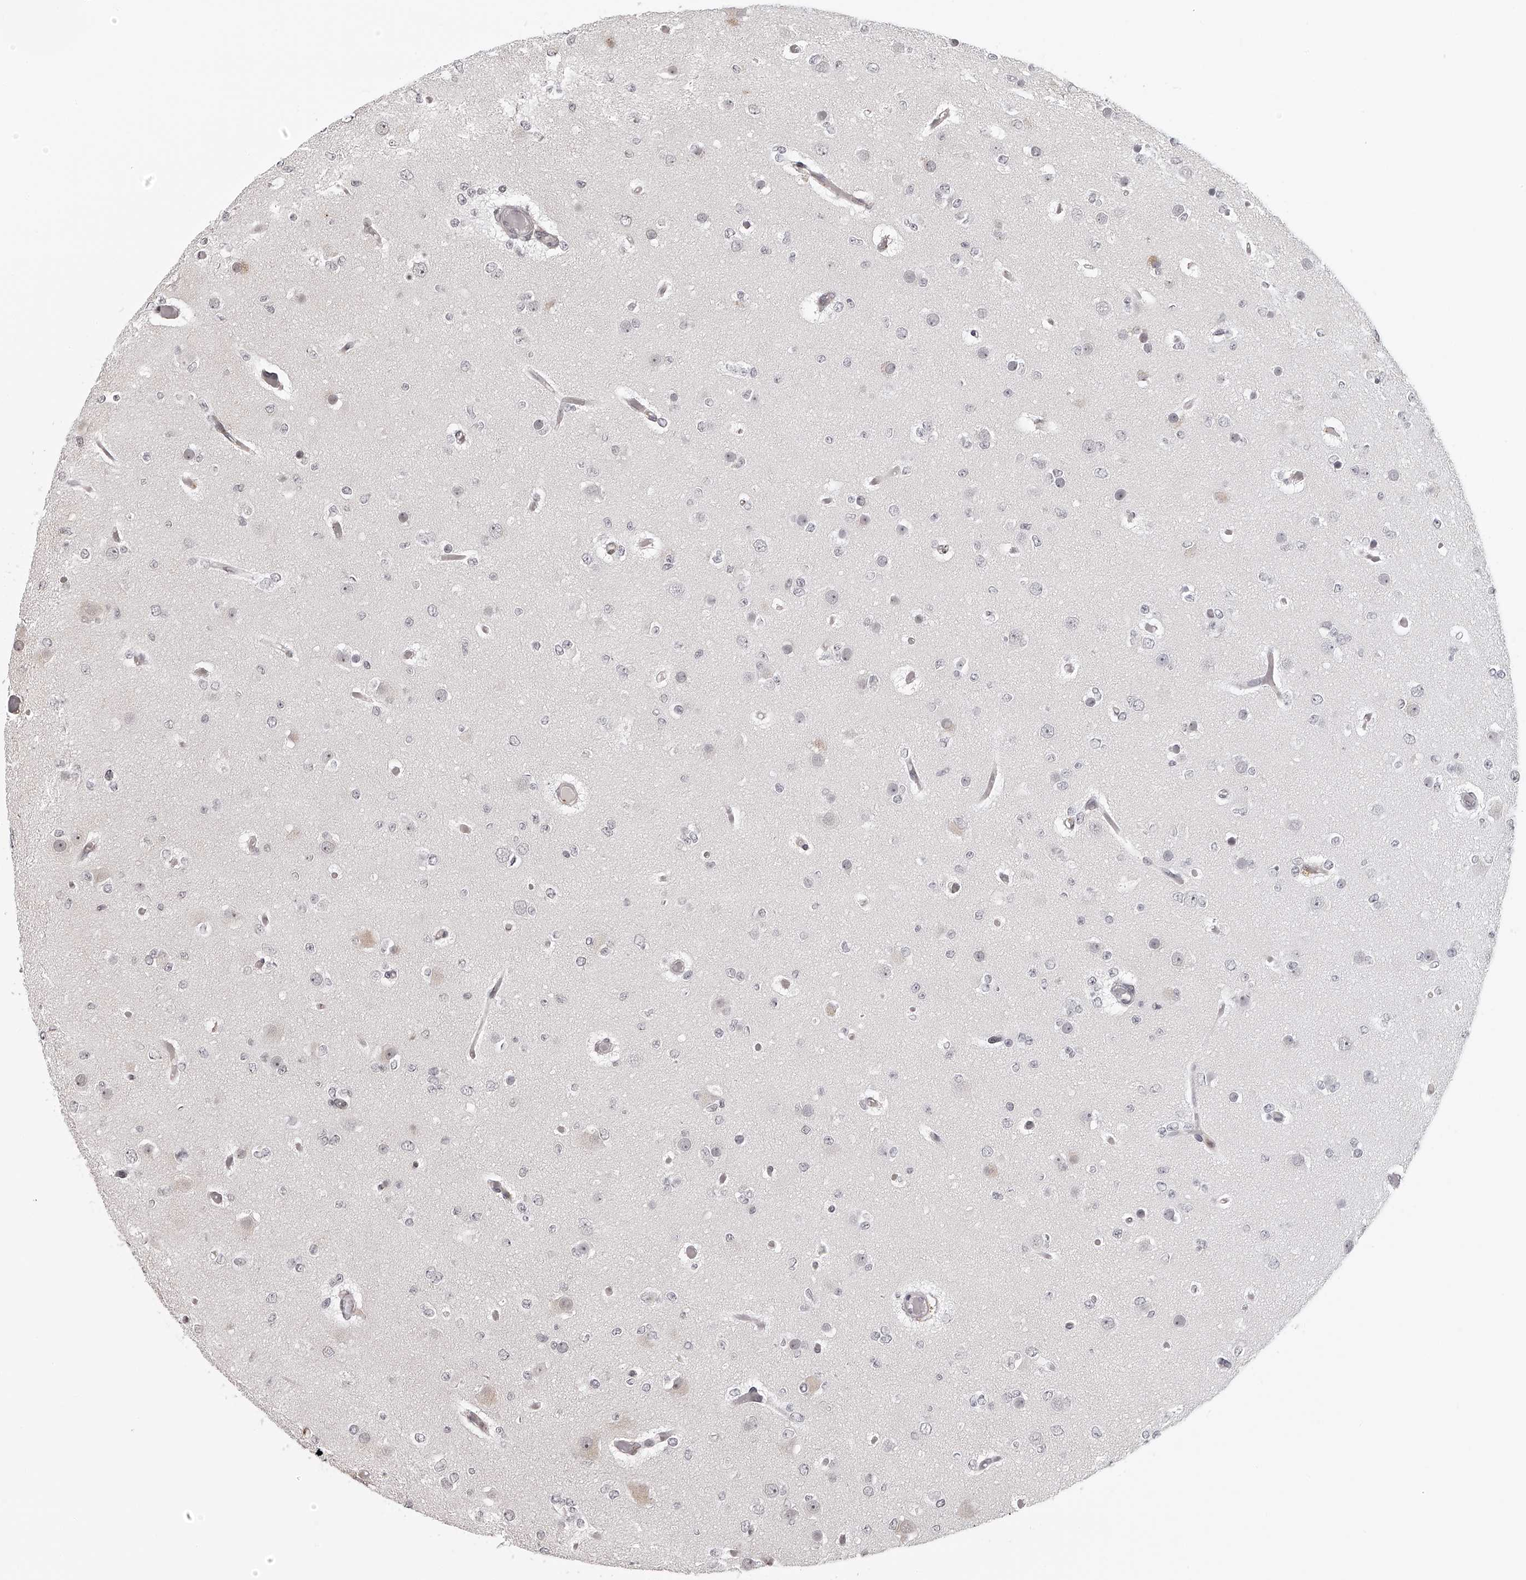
{"staining": {"intensity": "negative", "quantity": "none", "location": "none"}, "tissue": "glioma", "cell_type": "Tumor cells", "image_type": "cancer", "snomed": [{"axis": "morphology", "description": "Glioma, malignant, Low grade"}, {"axis": "topography", "description": "Brain"}], "caption": "The micrograph exhibits no significant positivity in tumor cells of glioma.", "gene": "ODF2L", "patient": {"sex": "female", "age": 22}}